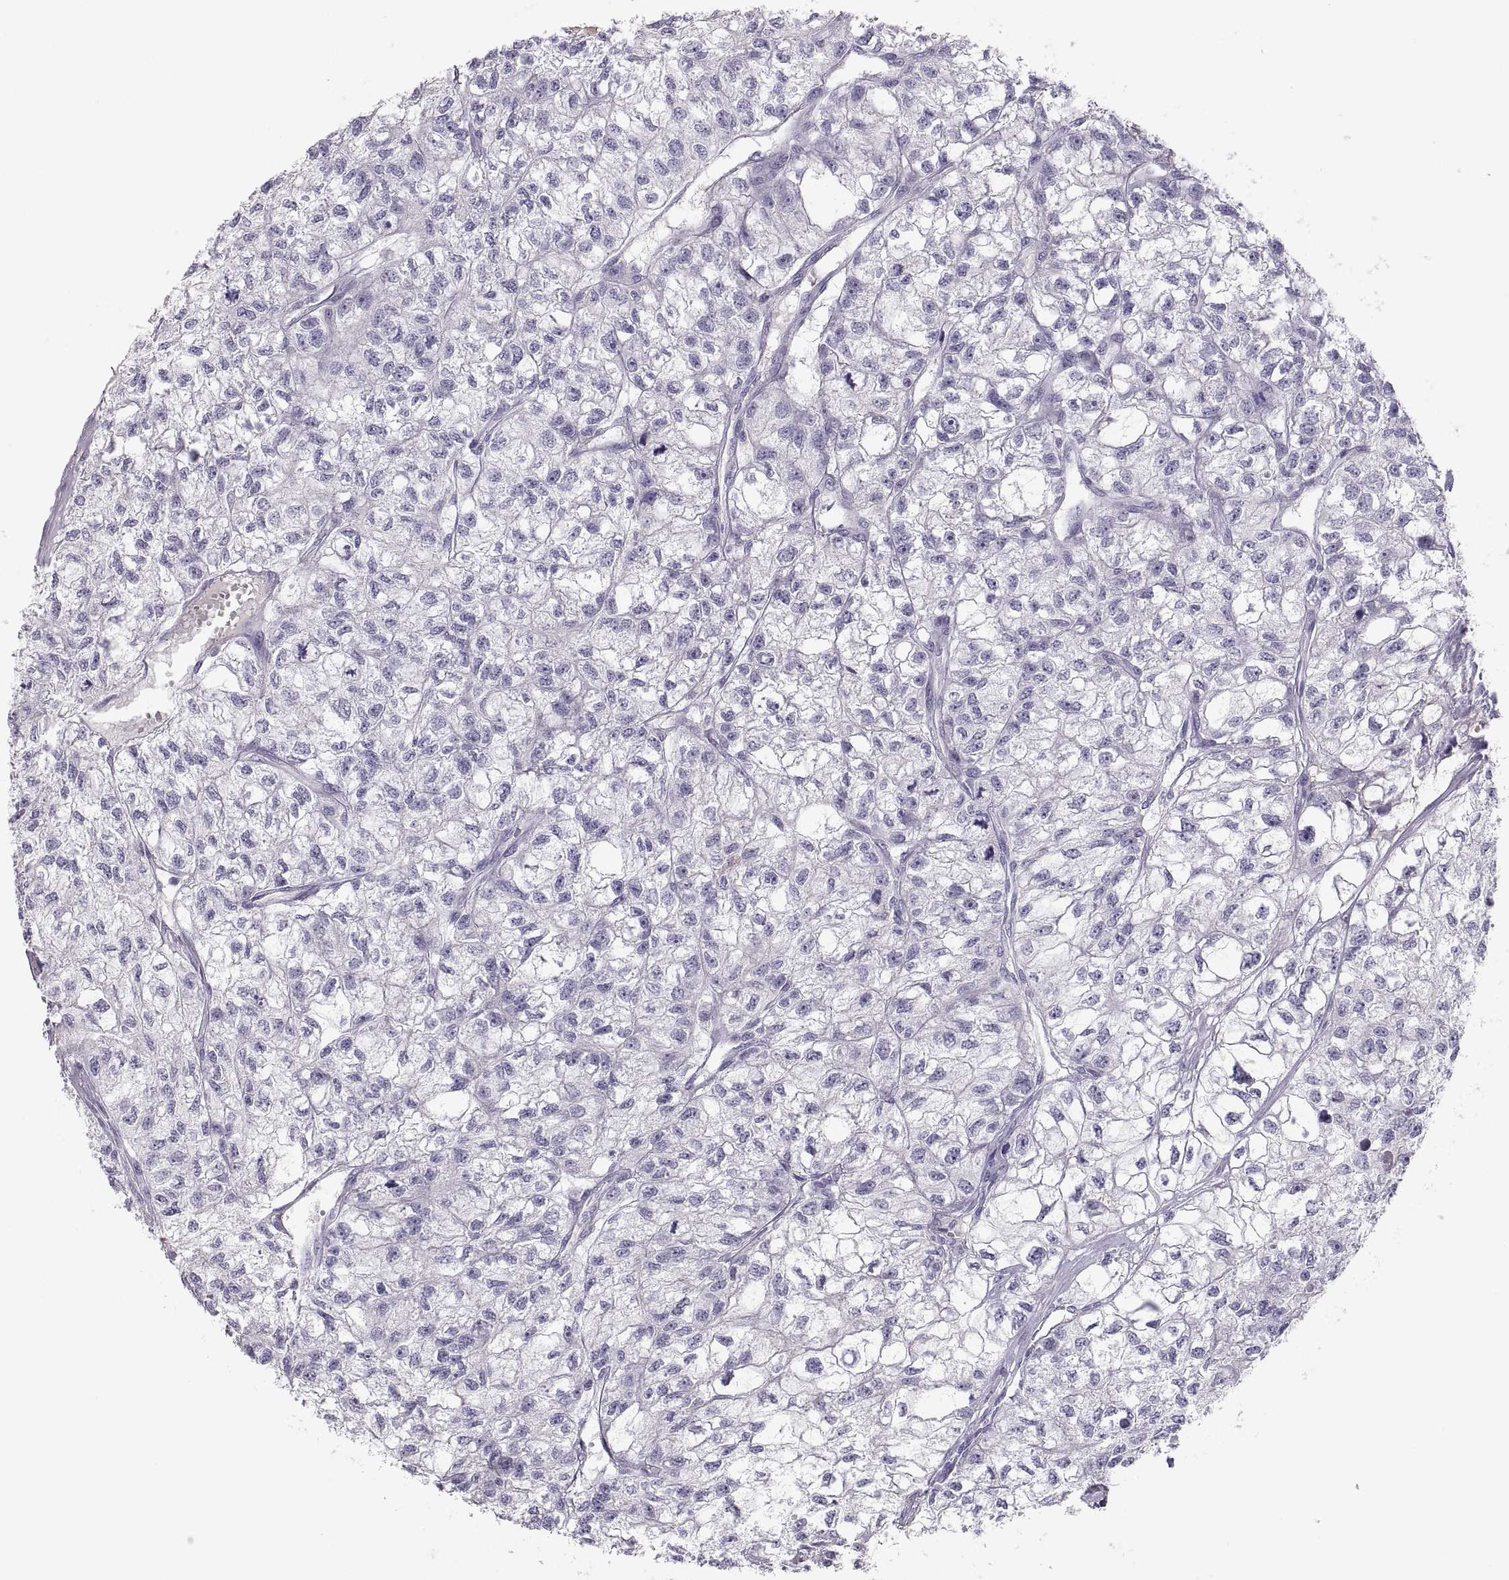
{"staining": {"intensity": "negative", "quantity": "none", "location": "none"}, "tissue": "renal cancer", "cell_type": "Tumor cells", "image_type": "cancer", "snomed": [{"axis": "morphology", "description": "Adenocarcinoma, NOS"}, {"axis": "topography", "description": "Kidney"}], "caption": "The histopathology image demonstrates no staining of tumor cells in renal cancer. (DAB (3,3'-diaminobenzidine) immunohistochemistry visualized using brightfield microscopy, high magnification).", "gene": "MAGEB2", "patient": {"sex": "male", "age": 56}}